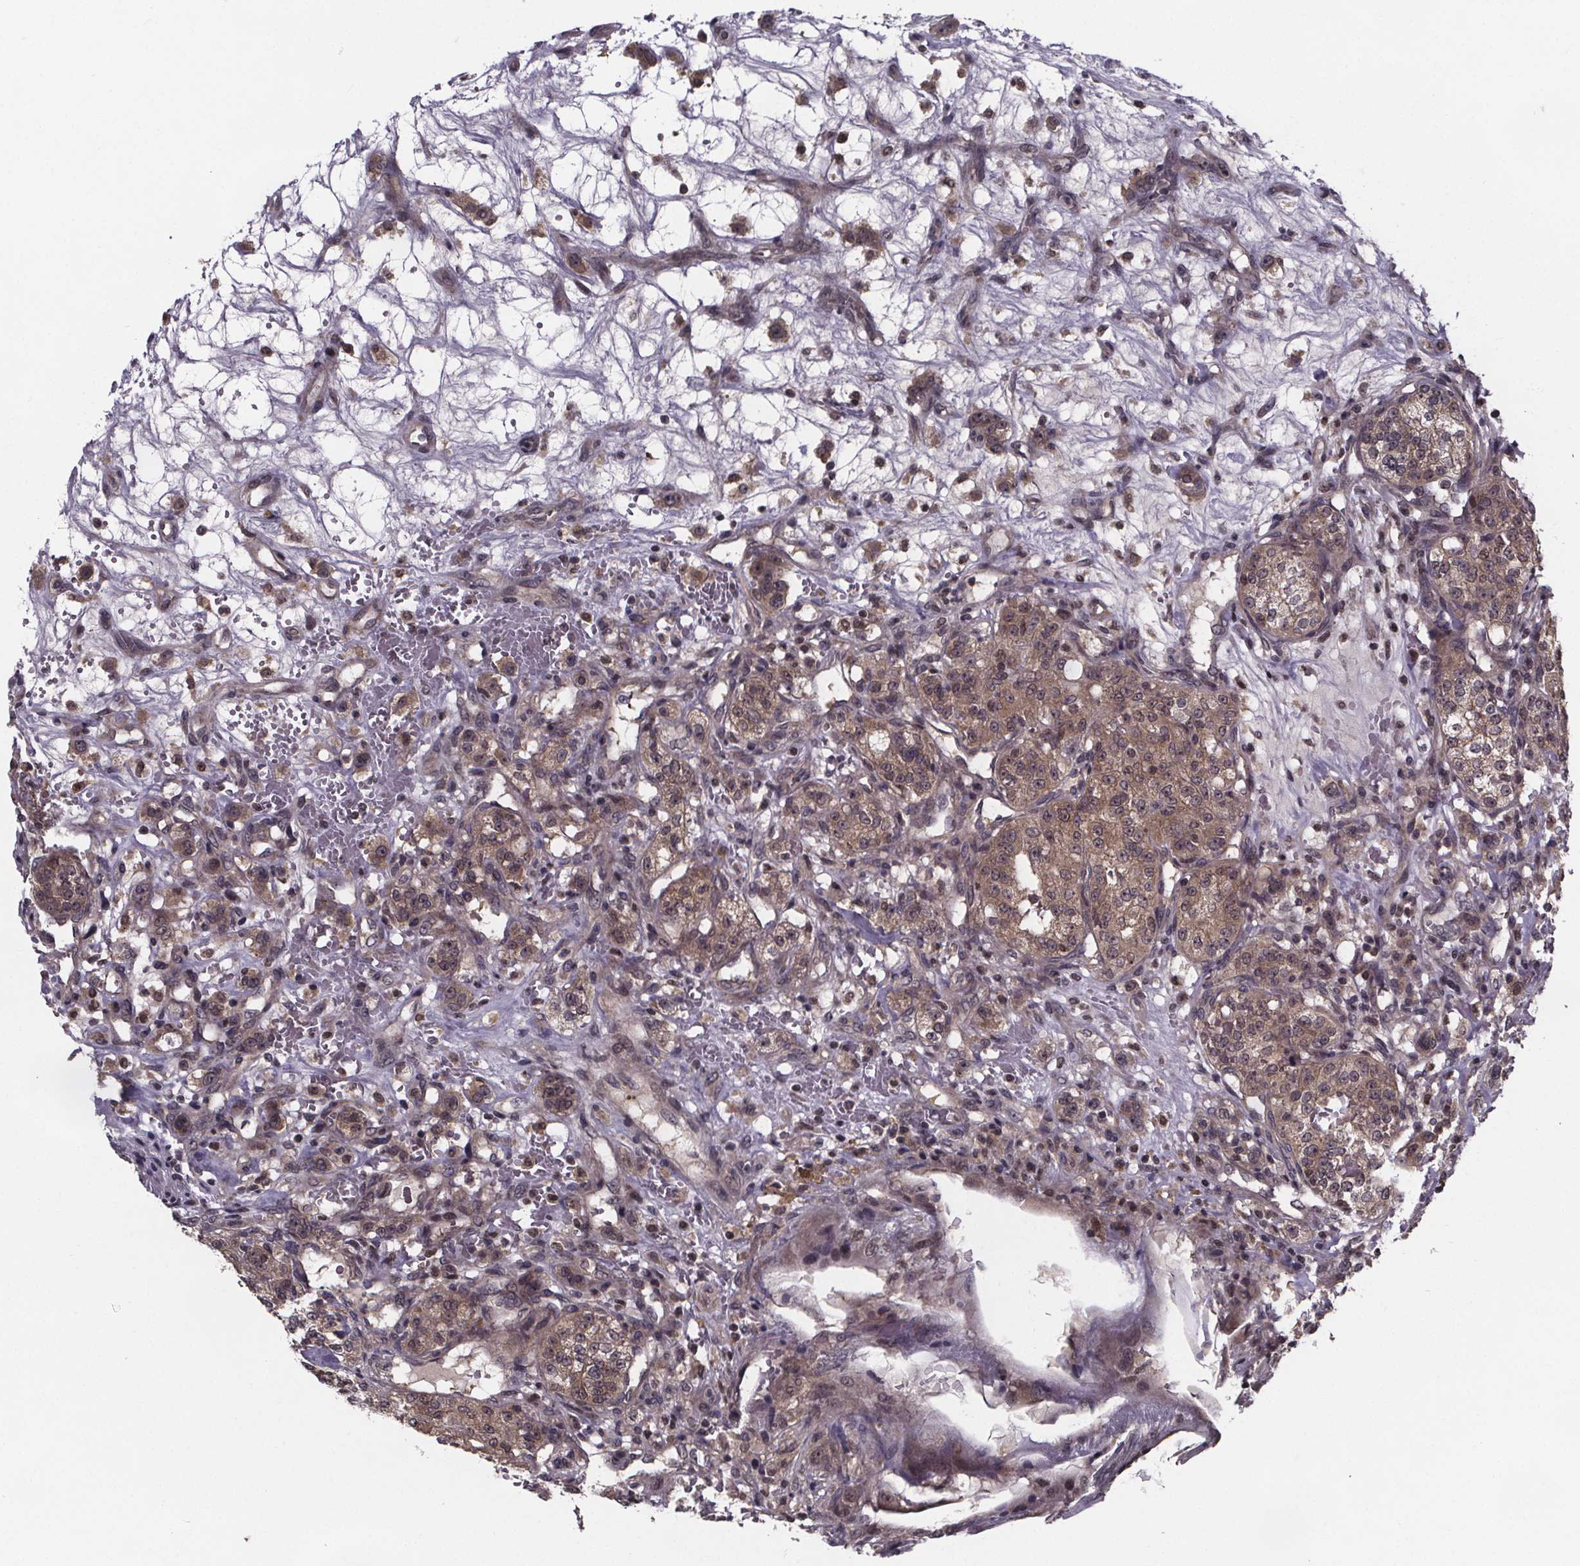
{"staining": {"intensity": "weak", "quantity": ">75%", "location": "cytoplasmic/membranous,nuclear"}, "tissue": "renal cancer", "cell_type": "Tumor cells", "image_type": "cancer", "snomed": [{"axis": "morphology", "description": "Adenocarcinoma, NOS"}, {"axis": "topography", "description": "Kidney"}], "caption": "This is a micrograph of IHC staining of renal adenocarcinoma, which shows weak positivity in the cytoplasmic/membranous and nuclear of tumor cells.", "gene": "FN3KRP", "patient": {"sex": "female", "age": 63}}